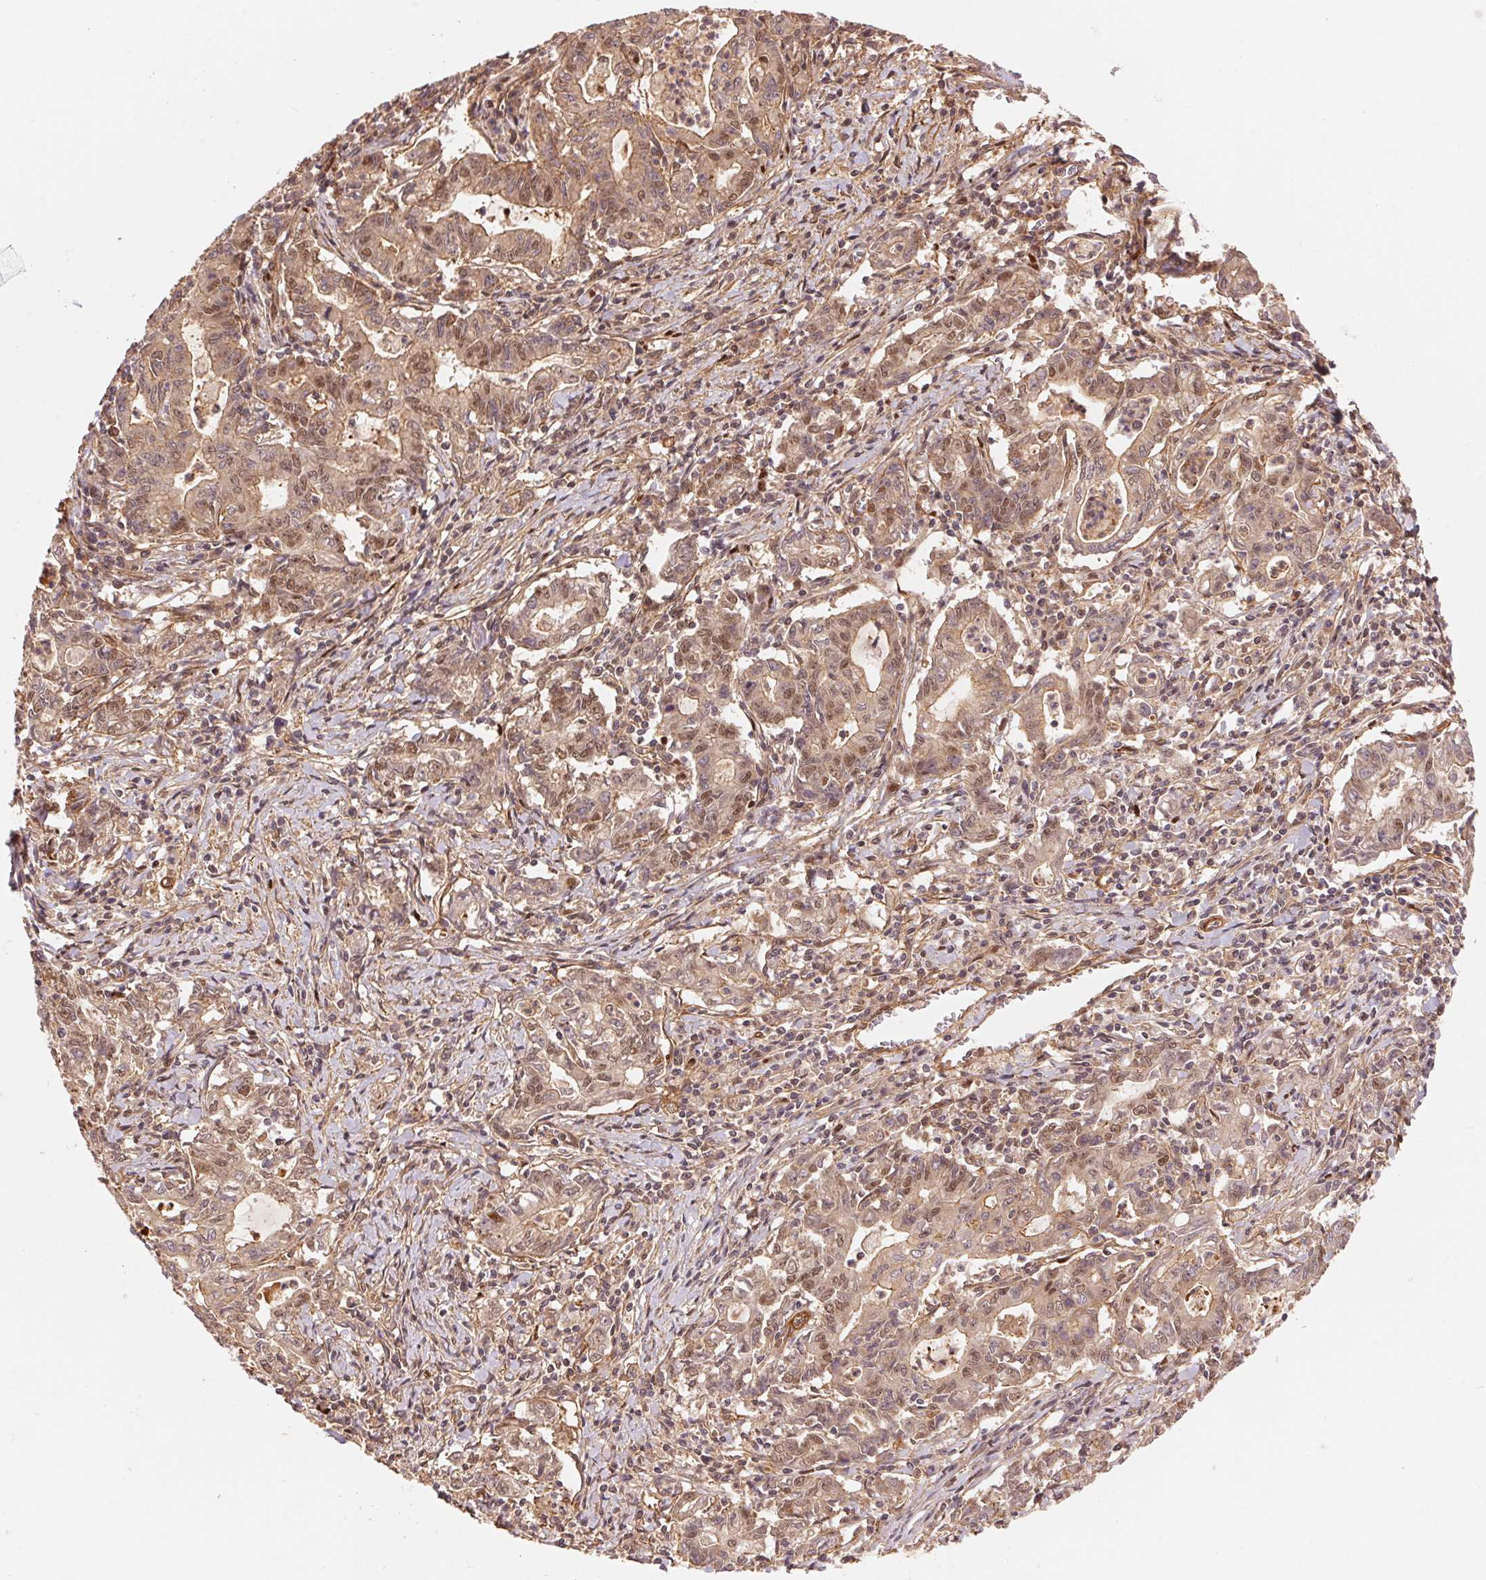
{"staining": {"intensity": "moderate", "quantity": ">75%", "location": "cytoplasmic/membranous,nuclear"}, "tissue": "stomach cancer", "cell_type": "Tumor cells", "image_type": "cancer", "snomed": [{"axis": "morphology", "description": "Adenocarcinoma, NOS"}, {"axis": "topography", "description": "Stomach, upper"}], "caption": "IHC image of stomach cancer stained for a protein (brown), which displays medium levels of moderate cytoplasmic/membranous and nuclear expression in approximately >75% of tumor cells.", "gene": "TNIP2", "patient": {"sex": "female", "age": 79}}